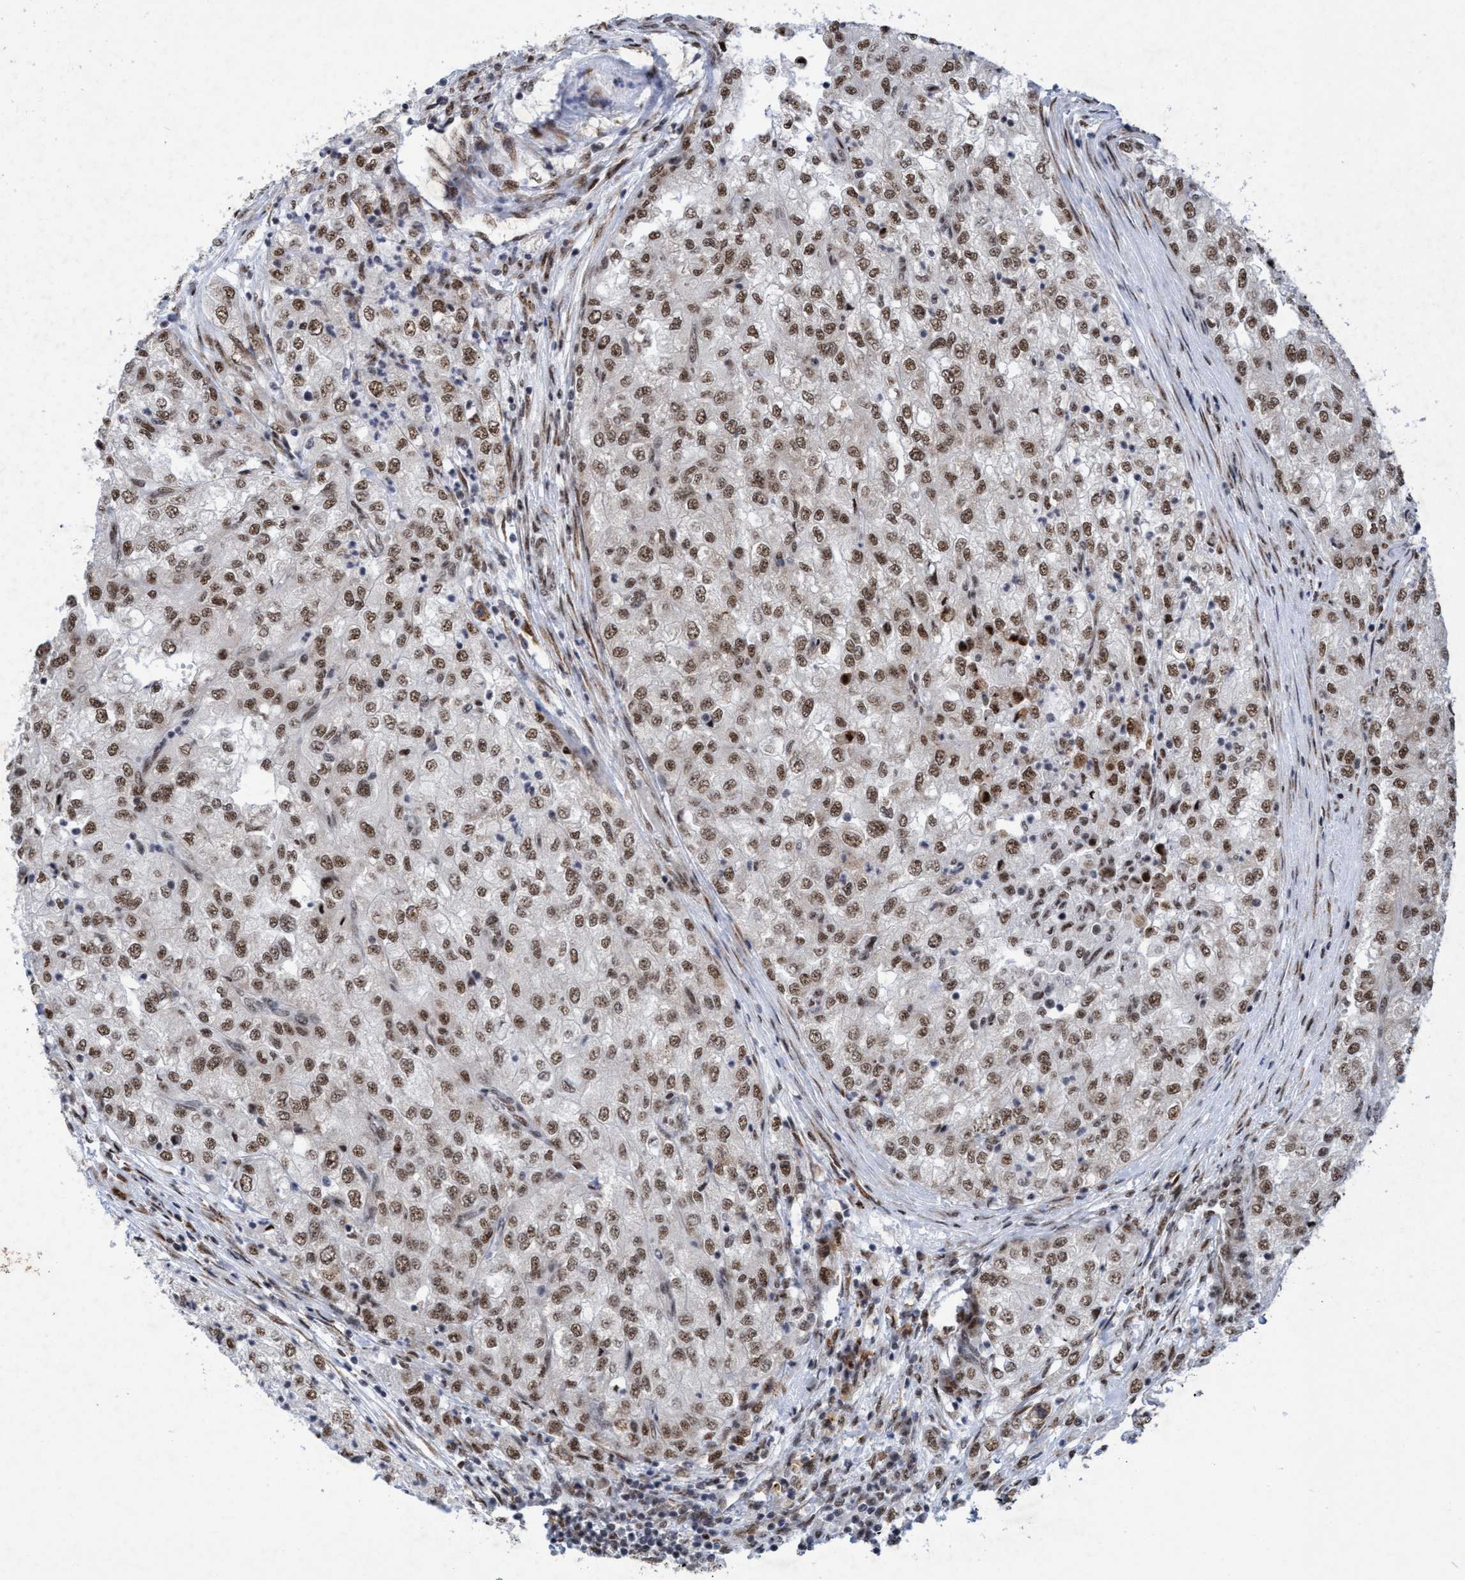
{"staining": {"intensity": "moderate", "quantity": ">75%", "location": "nuclear"}, "tissue": "renal cancer", "cell_type": "Tumor cells", "image_type": "cancer", "snomed": [{"axis": "morphology", "description": "Adenocarcinoma, NOS"}, {"axis": "topography", "description": "Kidney"}], "caption": "Approximately >75% of tumor cells in adenocarcinoma (renal) exhibit moderate nuclear protein expression as visualized by brown immunohistochemical staining.", "gene": "GLT6D1", "patient": {"sex": "female", "age": 54}}